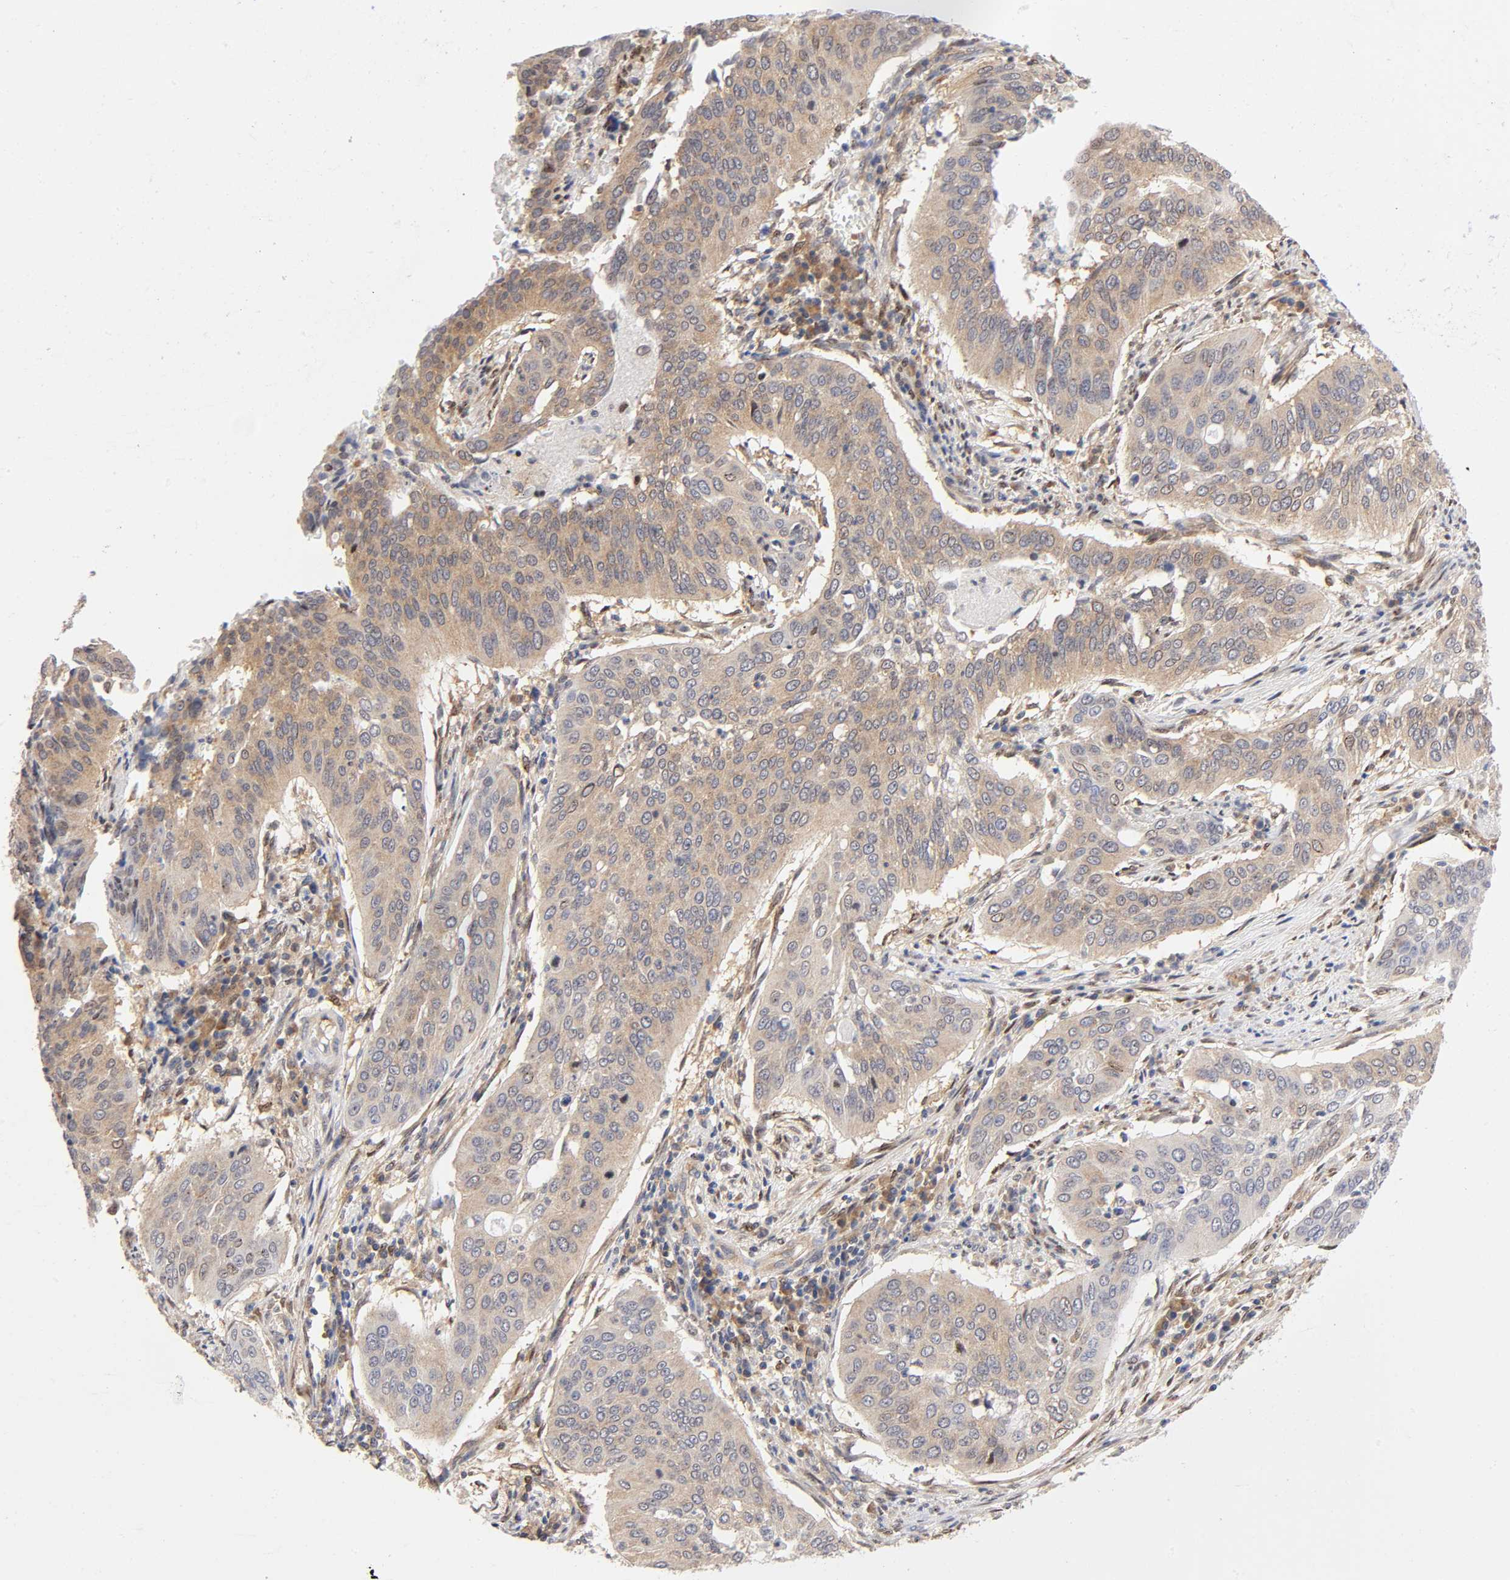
{"staining": {"intensity": "weak", "quantity": ">75%", "location": "cytoplasmic/membranous"}, "tissue": "cervical cancer", "cell_type": "Tumor cells", "image_type": "cancer", "snomed": [{"axis": "morphology", "description": "Squamous cell carcinoma, NOS"}, {"axis": "topography", "description": "Cervix"}], "caption": "Immunohistochemistry photomicrograph of neoplastic tissue: cervical cancer stained using immunohistochemistry displays low levels of weak protein expression localized specifically in the cytoplasmic/membranous of tumor cells, appearing as a cytoplasmic/membranous brown color.", "gene": "PAFAH1B1", "patient": {"sex": "female", "age": 39}}